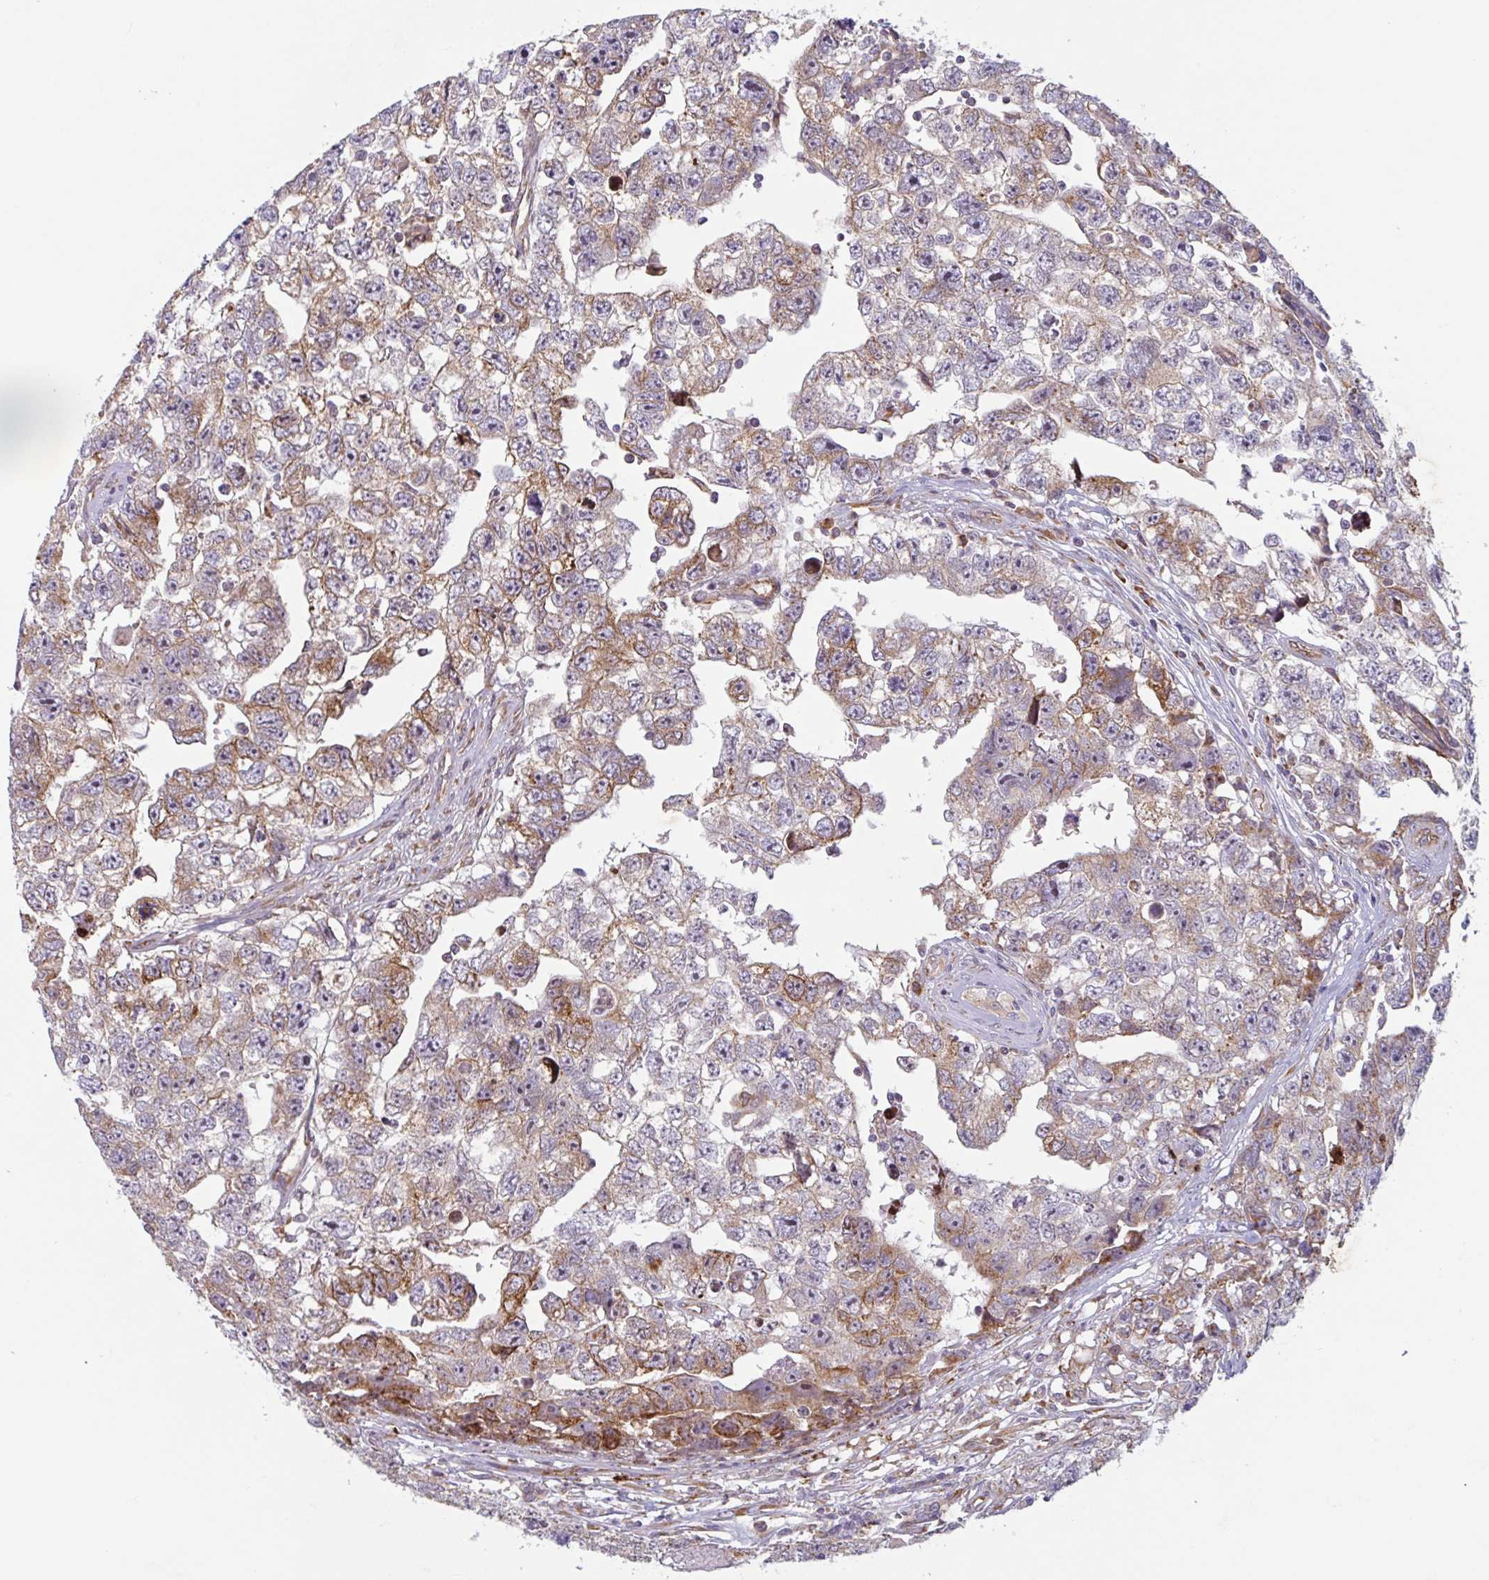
{"staining": {"intensity": "moderate", "quantity": "25%-75%", "location": "cytoplasmic/membranous"}, "tissue": "testis cancer", "cell_type": "Tumor cells", "image_type": "cancer", "snomed": [{"axis": "morphology", "description": "Carcinoma, Embryonal, NOS"}, {"axis": "topography", "description": "Testis"}], "caption": "This histopathology image shows immunohistochemistry (IHC) staining of embryonal carcinoma (testis), with medium moderate cytoplasmic/membranous positivity in approximately 25%-75% of tumor cells.", "gene": "RIT1", "patient": {"sex": "male", "age": 22}}